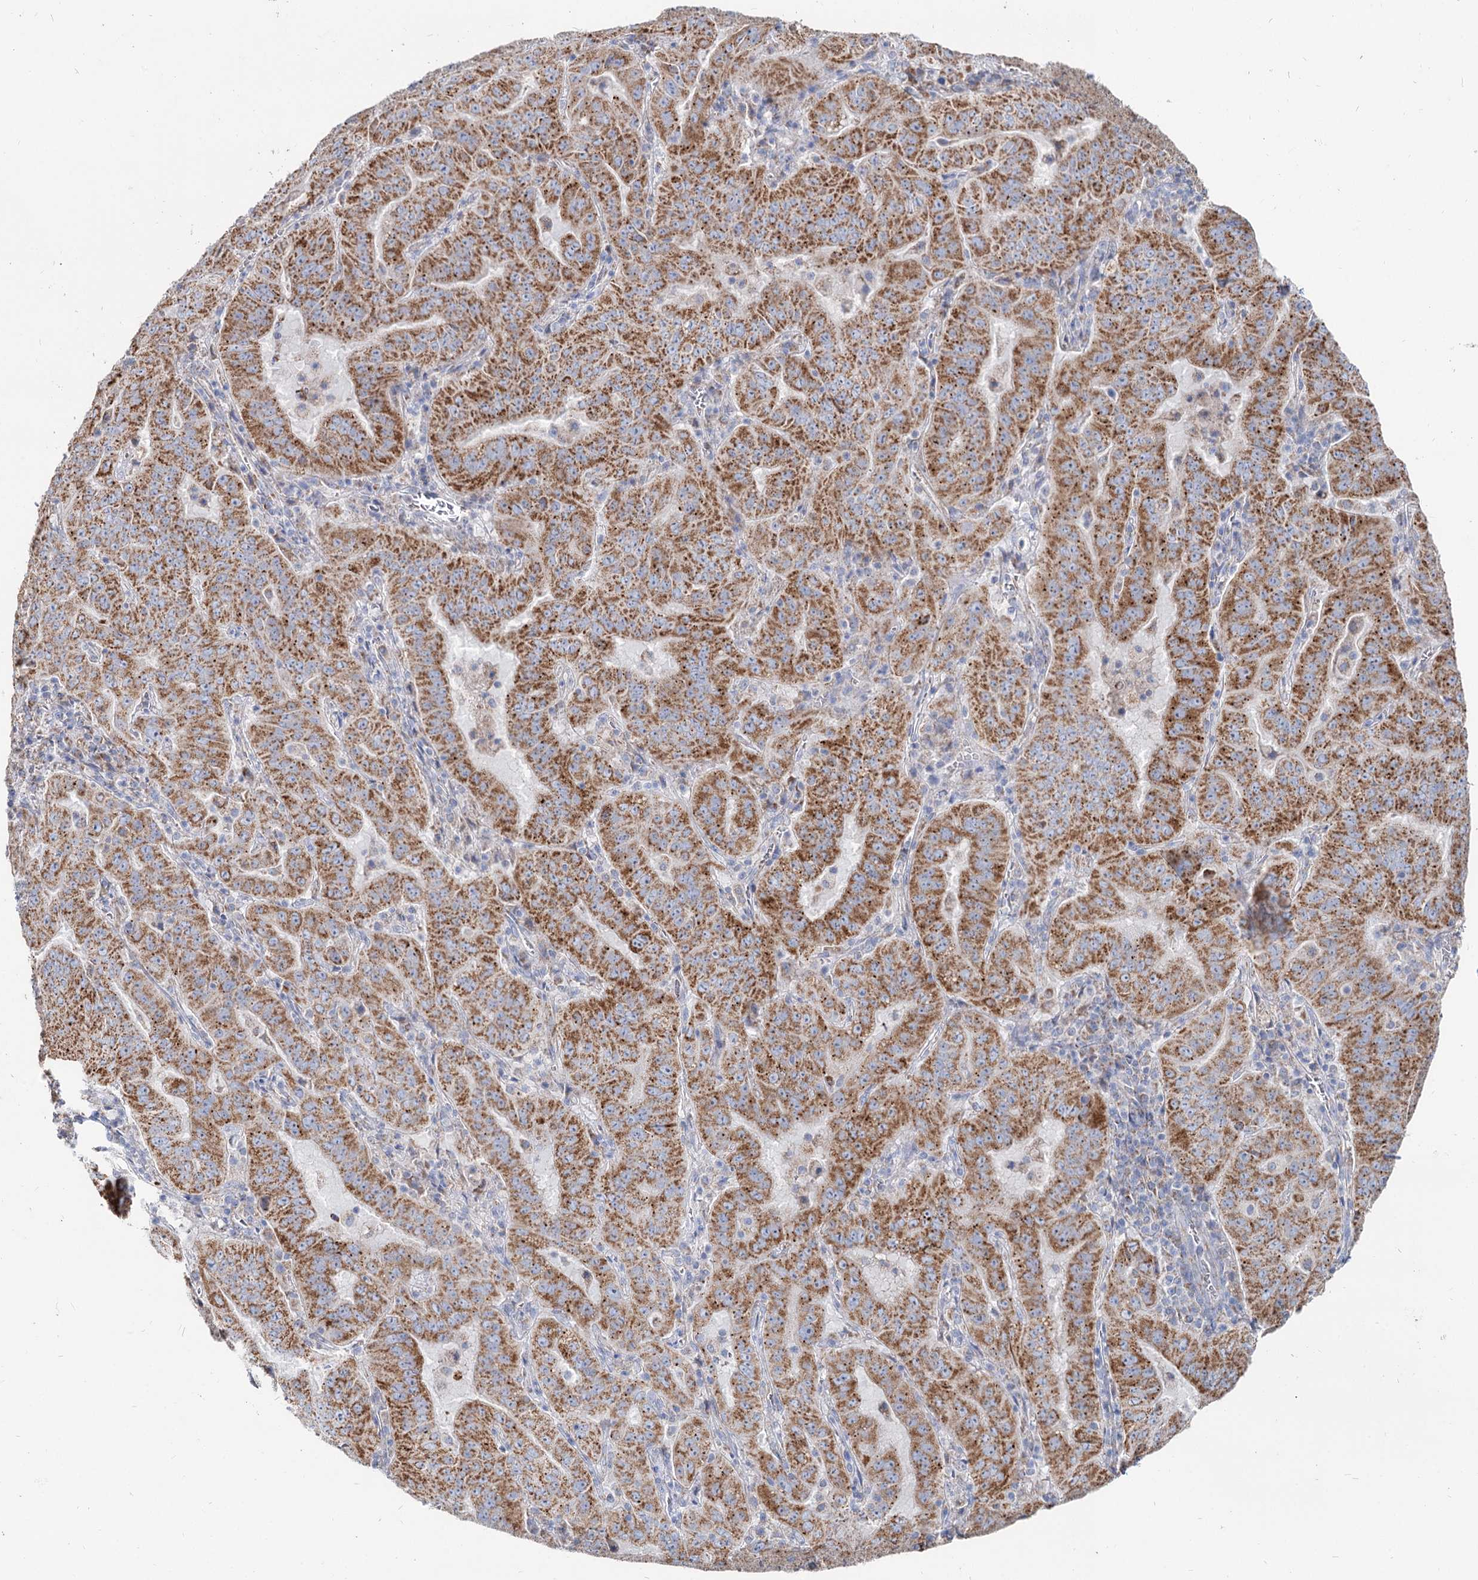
{"staining": {"intensity": "moderate", "quantity": ">75%", "location": "cytoplasmic/membranous"}, "tissue": "pancreatic cancer", "cell_type": "Tumor cells", "image_type": "cancer", "snomed": [{"axis": "morphology", "description": "Adenocarcinoma, NOS"}, {"axis": "topography", "description": "Pancreas"}], "caption": "Immunohistochemical staining of human pancreatic cancer shows medium levels of moderate cytoplasmic/membranous protein staining in about >75% of tumor cells.", "gene": "MCCC2", "patient": {"sex": "male", "age": 63}}